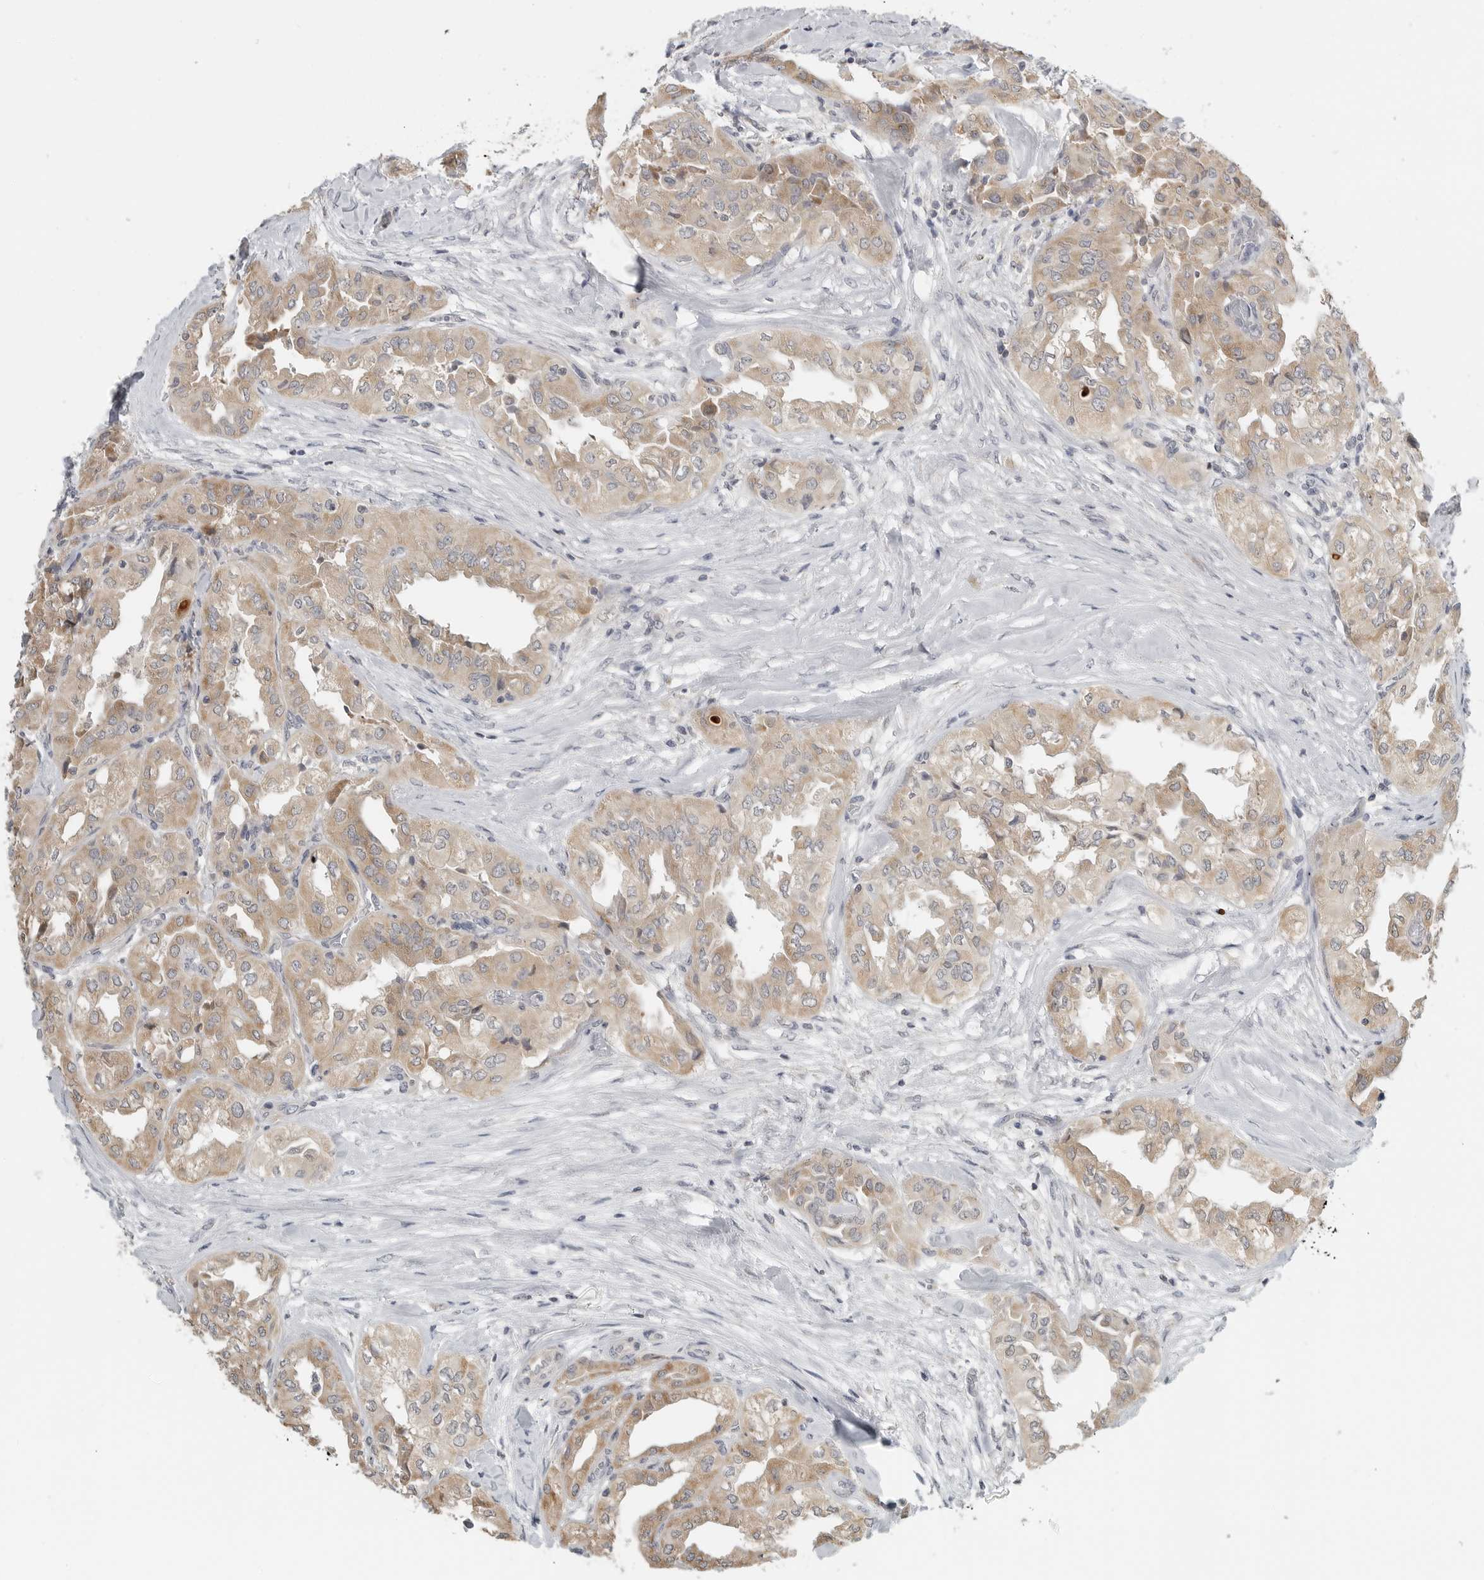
{"staining": {"intensity": "weak", "quantity": ">75%", "location": "cytoplasmic/membranous"}, "tissue": "thyroid cancer", "cell_type": "Tumor cells", "image_type": "cancer", "snomed": [{"axis": "morphology", "description": "Papillary adenocarcinoma, NOS"}, {"axis": "topography", "description": "Thyroid gland"}], "caption": "Immunohistochemical staining of thyroid cancer (papillary adenocarcinoma) displays weak cytoplasmic/membranous protein positivity in approximately >75% of tumor cells. (brown staining indicates protein expression, while blue staining denotes nuclei).", "gene": "IL12RB2", "patient": {"sex": "female", "age": 59}}